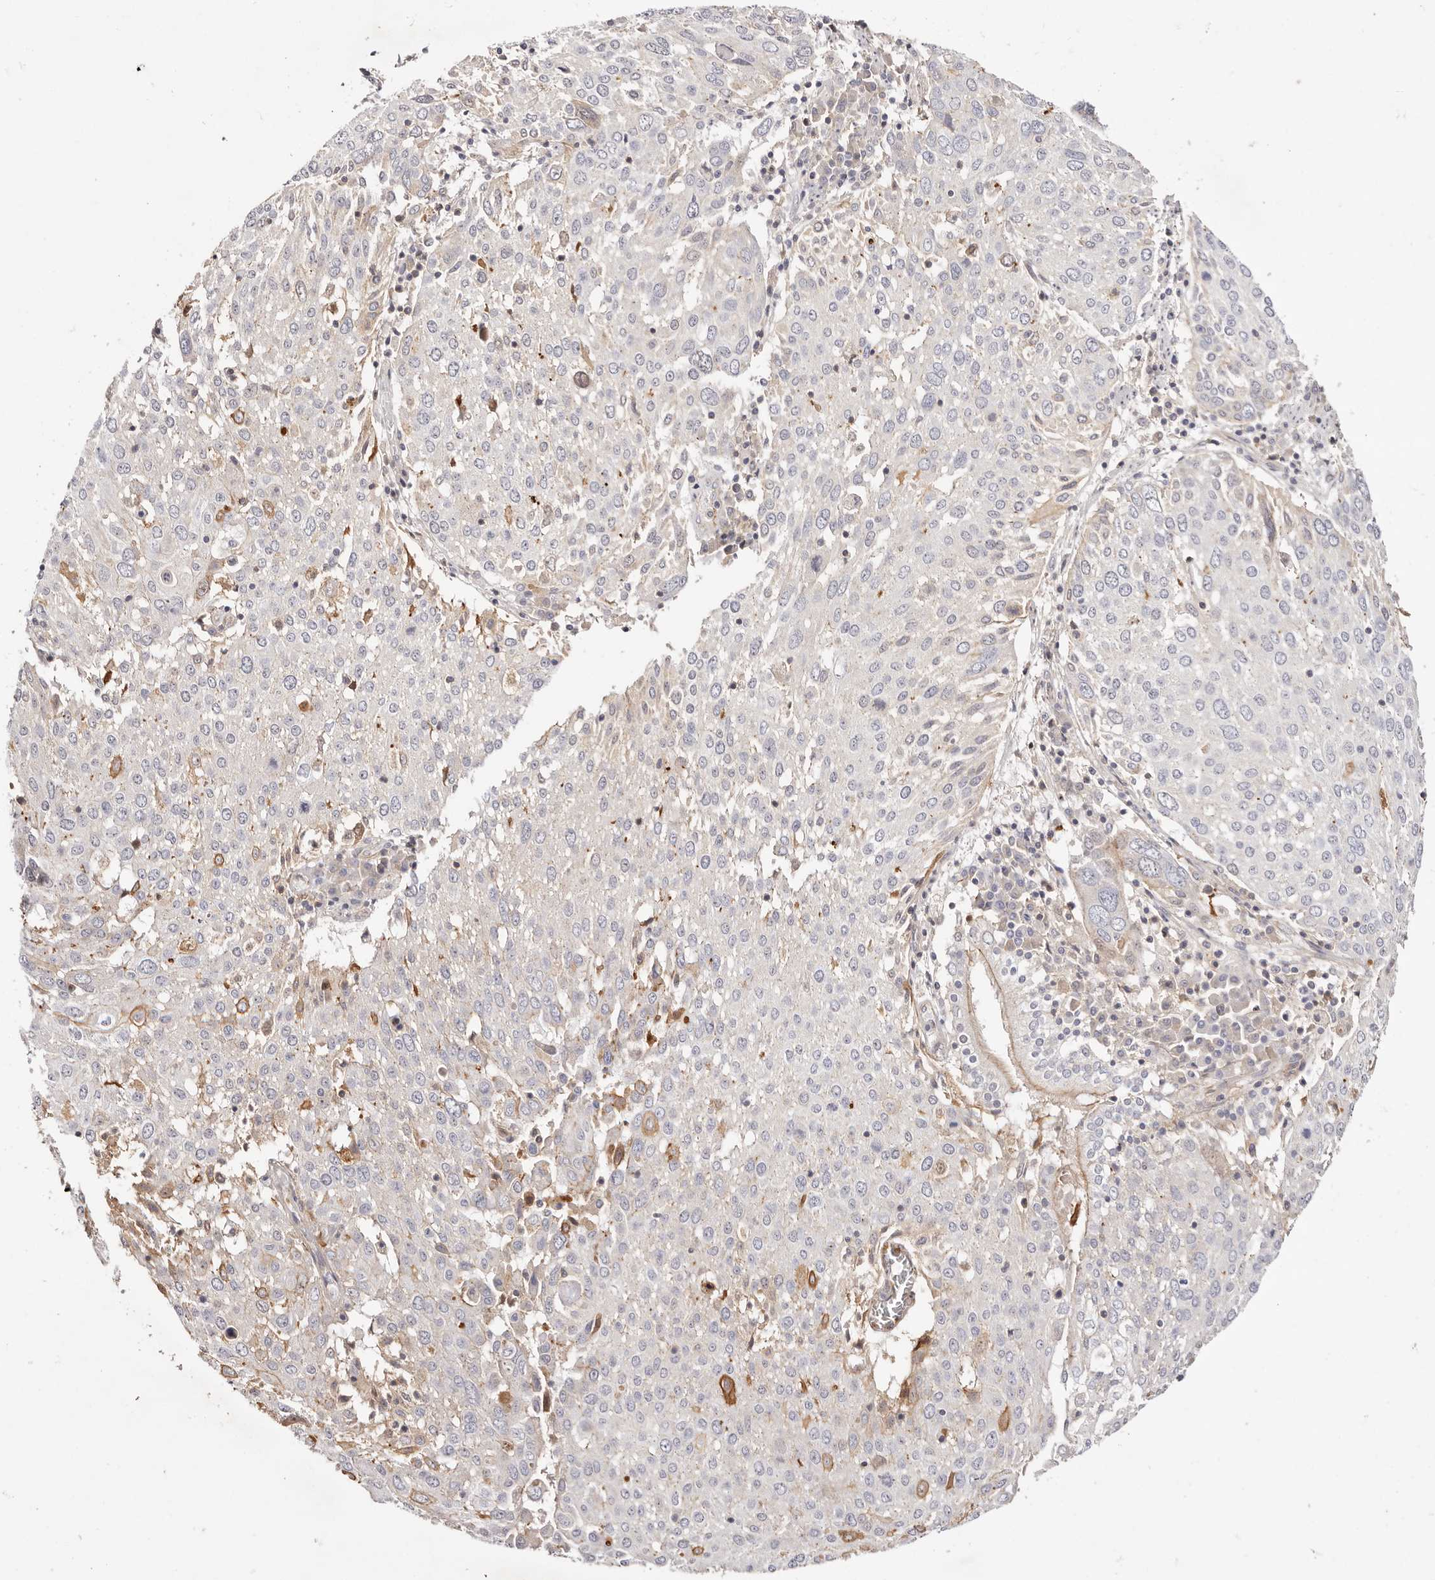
{"staining": {"intensity": "moderate", "quantity": "<25%", "location": "cytoplasmic/membranous"}, "tissue": "lung cancer", "cell_type": "Tumor cells", "image_type": "cancer", "snomed": [{"axis": "morphology", "description": "Squamous cell carcinoma, NOS"}, {"axis": "topography", "description": "Lung"}], "caption": "Immunohistochemistry (DAB) staining of lung cancer (squamous cell carcinoma) displays moderate cytoplasmic/membranous protein positivity in about <25% of tumor cells.", "gene": "SLC35B2", "patient": {"sex": "male", "age": 65}}